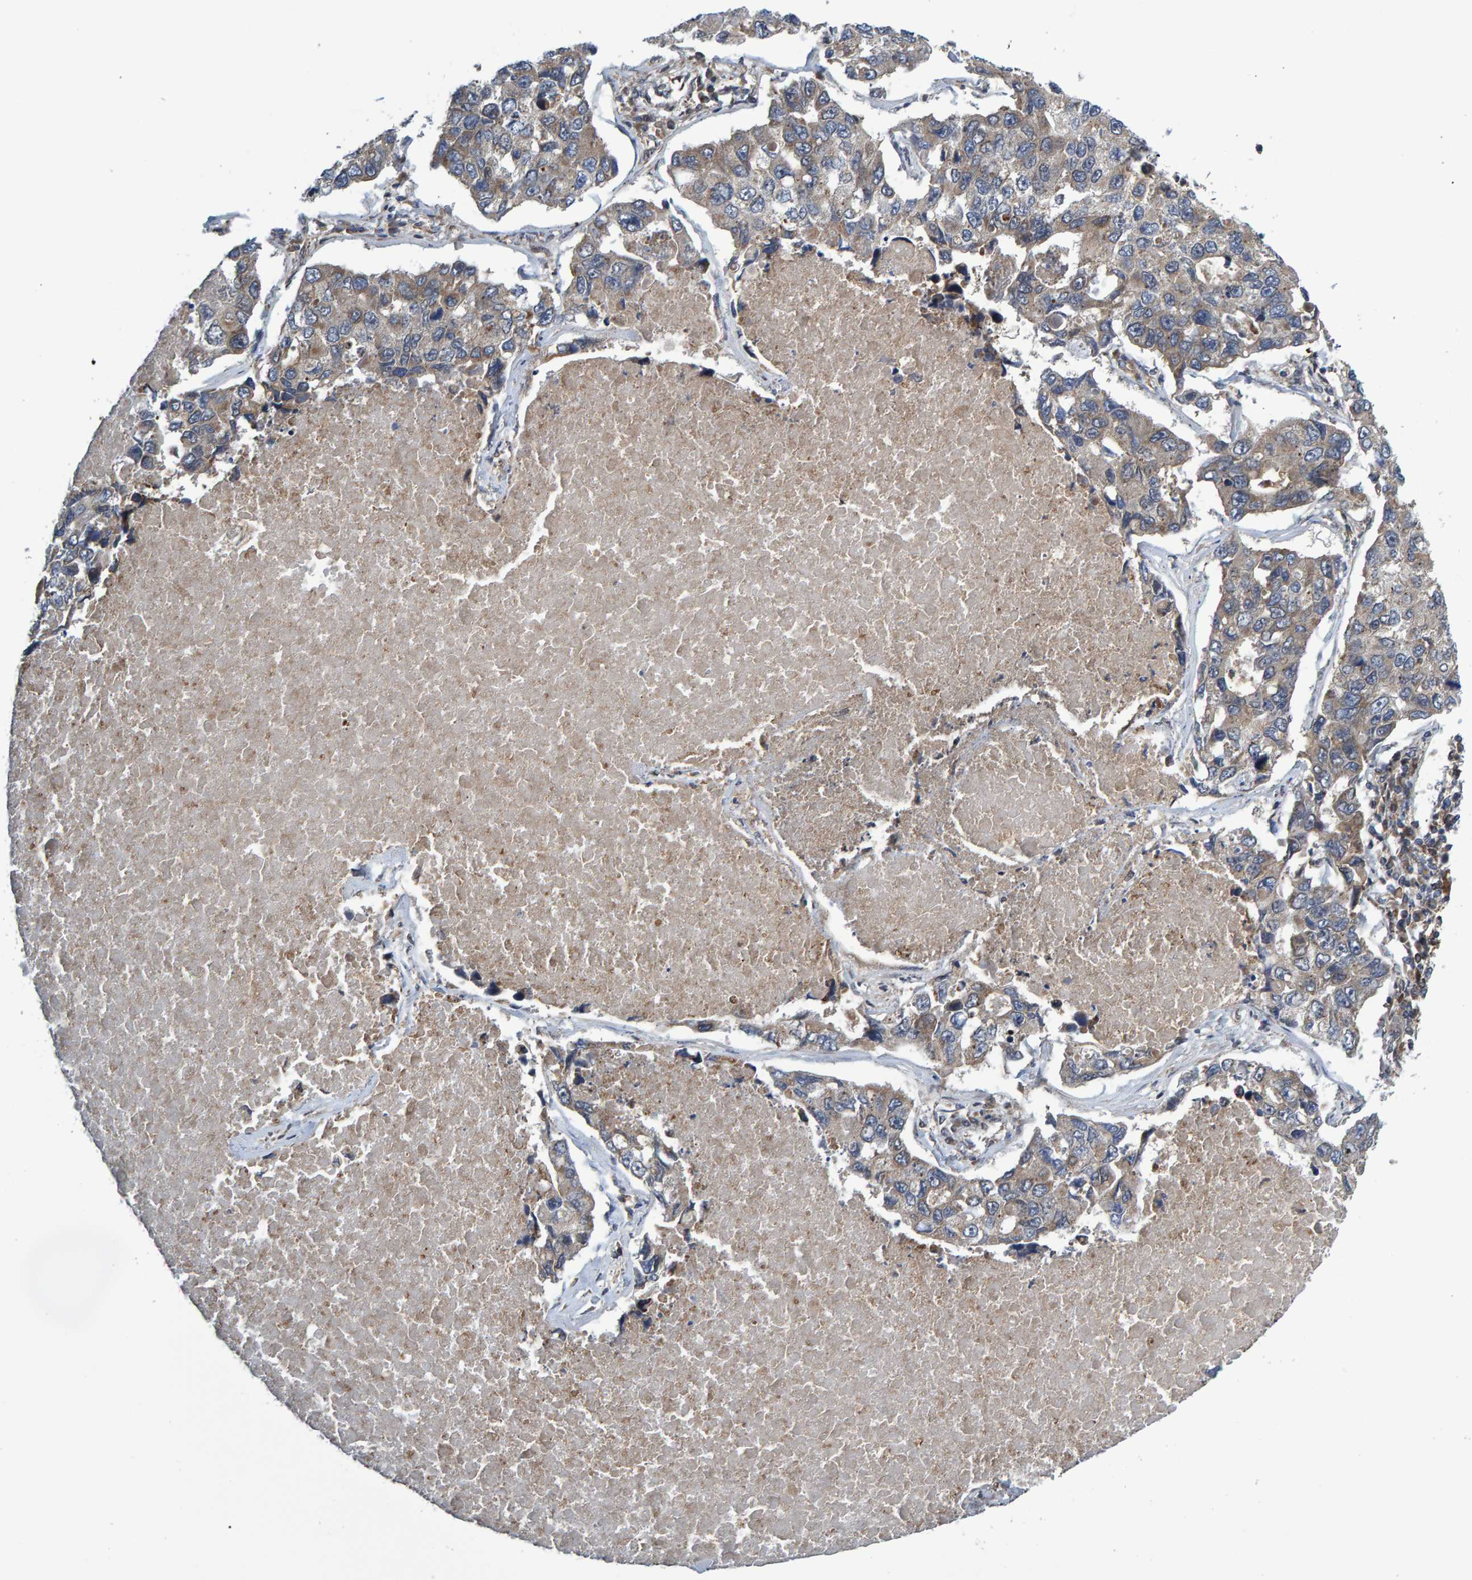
{"staining": {"intensity": "weak", "quantity": ">75%", "location": "cytoplasmic/membranous"}, "tissue": "lung cancer", "cell_type": "Tumor cells", "image_type": "cancer", "snomed": [{"axis": "morphology", "description": "Adenocarcinoma, NOS"}, {"axis": "topography", "description": "Lung"}], "caption": "Immunohistochemical staining of human lung cancer (adenocarcinoma) shows low levels of weak cytoplasmic/membranous expression in about >75% of tumor cells. (IHC, brightfield microscopy, high magnification).", "gene": "ATP6V1H", "patient": {"sex": "male", "age": 64}}